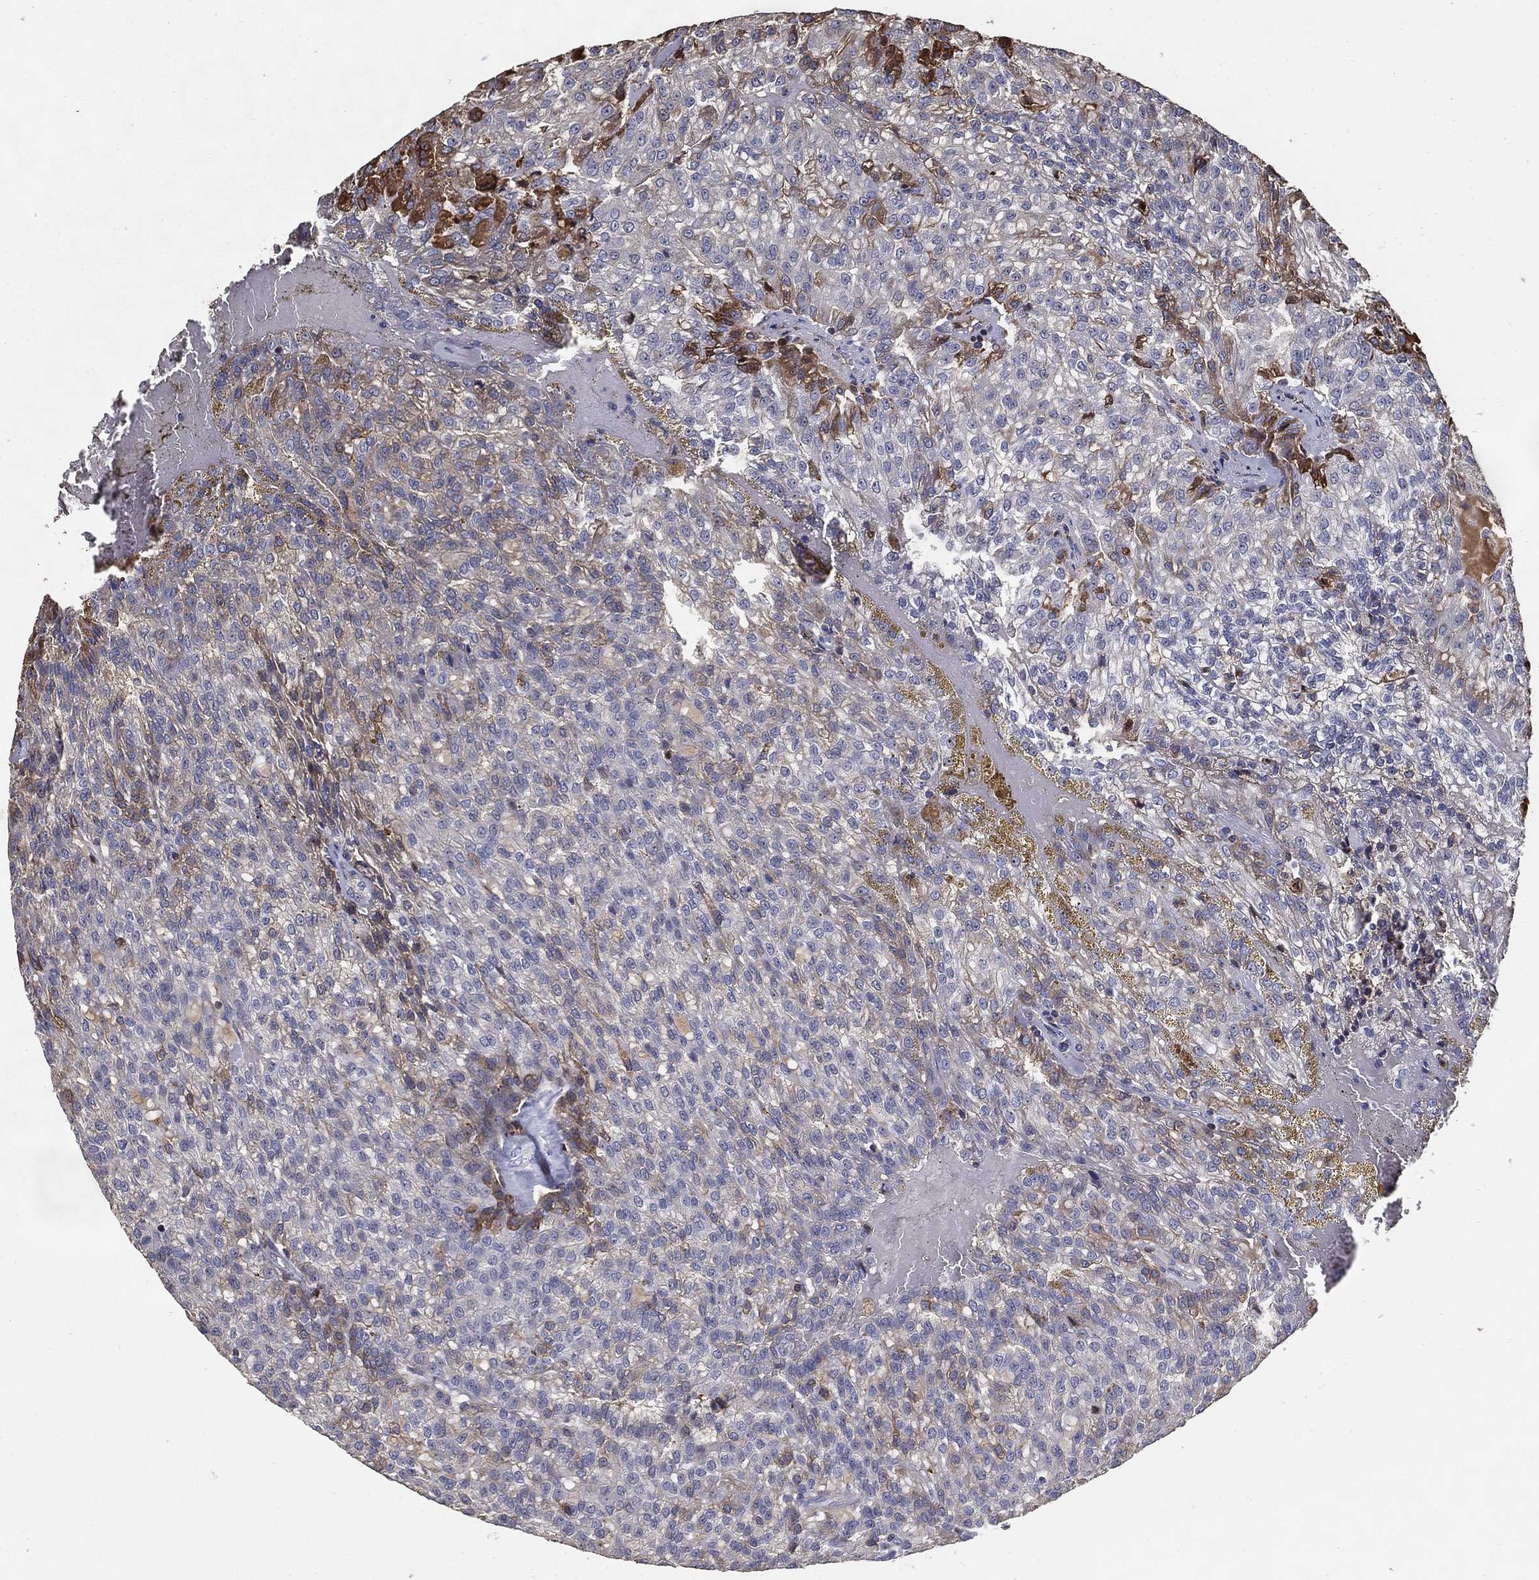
{"staining": {"intensity": "weak", "quantity": "<25%", "location": "cytoplasmic/membranous"}, "tissue": "renal cancer", "cell_type": "Tumor cells", "image_type": "cancer", "snomed": [{"axis": "morphology", "description": "Adenocarcinoma, NOS"}, {"axis": "topography", "description": "Kidney"}], "caption": "Protein analysis of renal cancer (adenocarcinoma) shows no significant staining in tumor cells.", "gene": "EFNA1", "patient": {"sex": "male", "age": 63}}